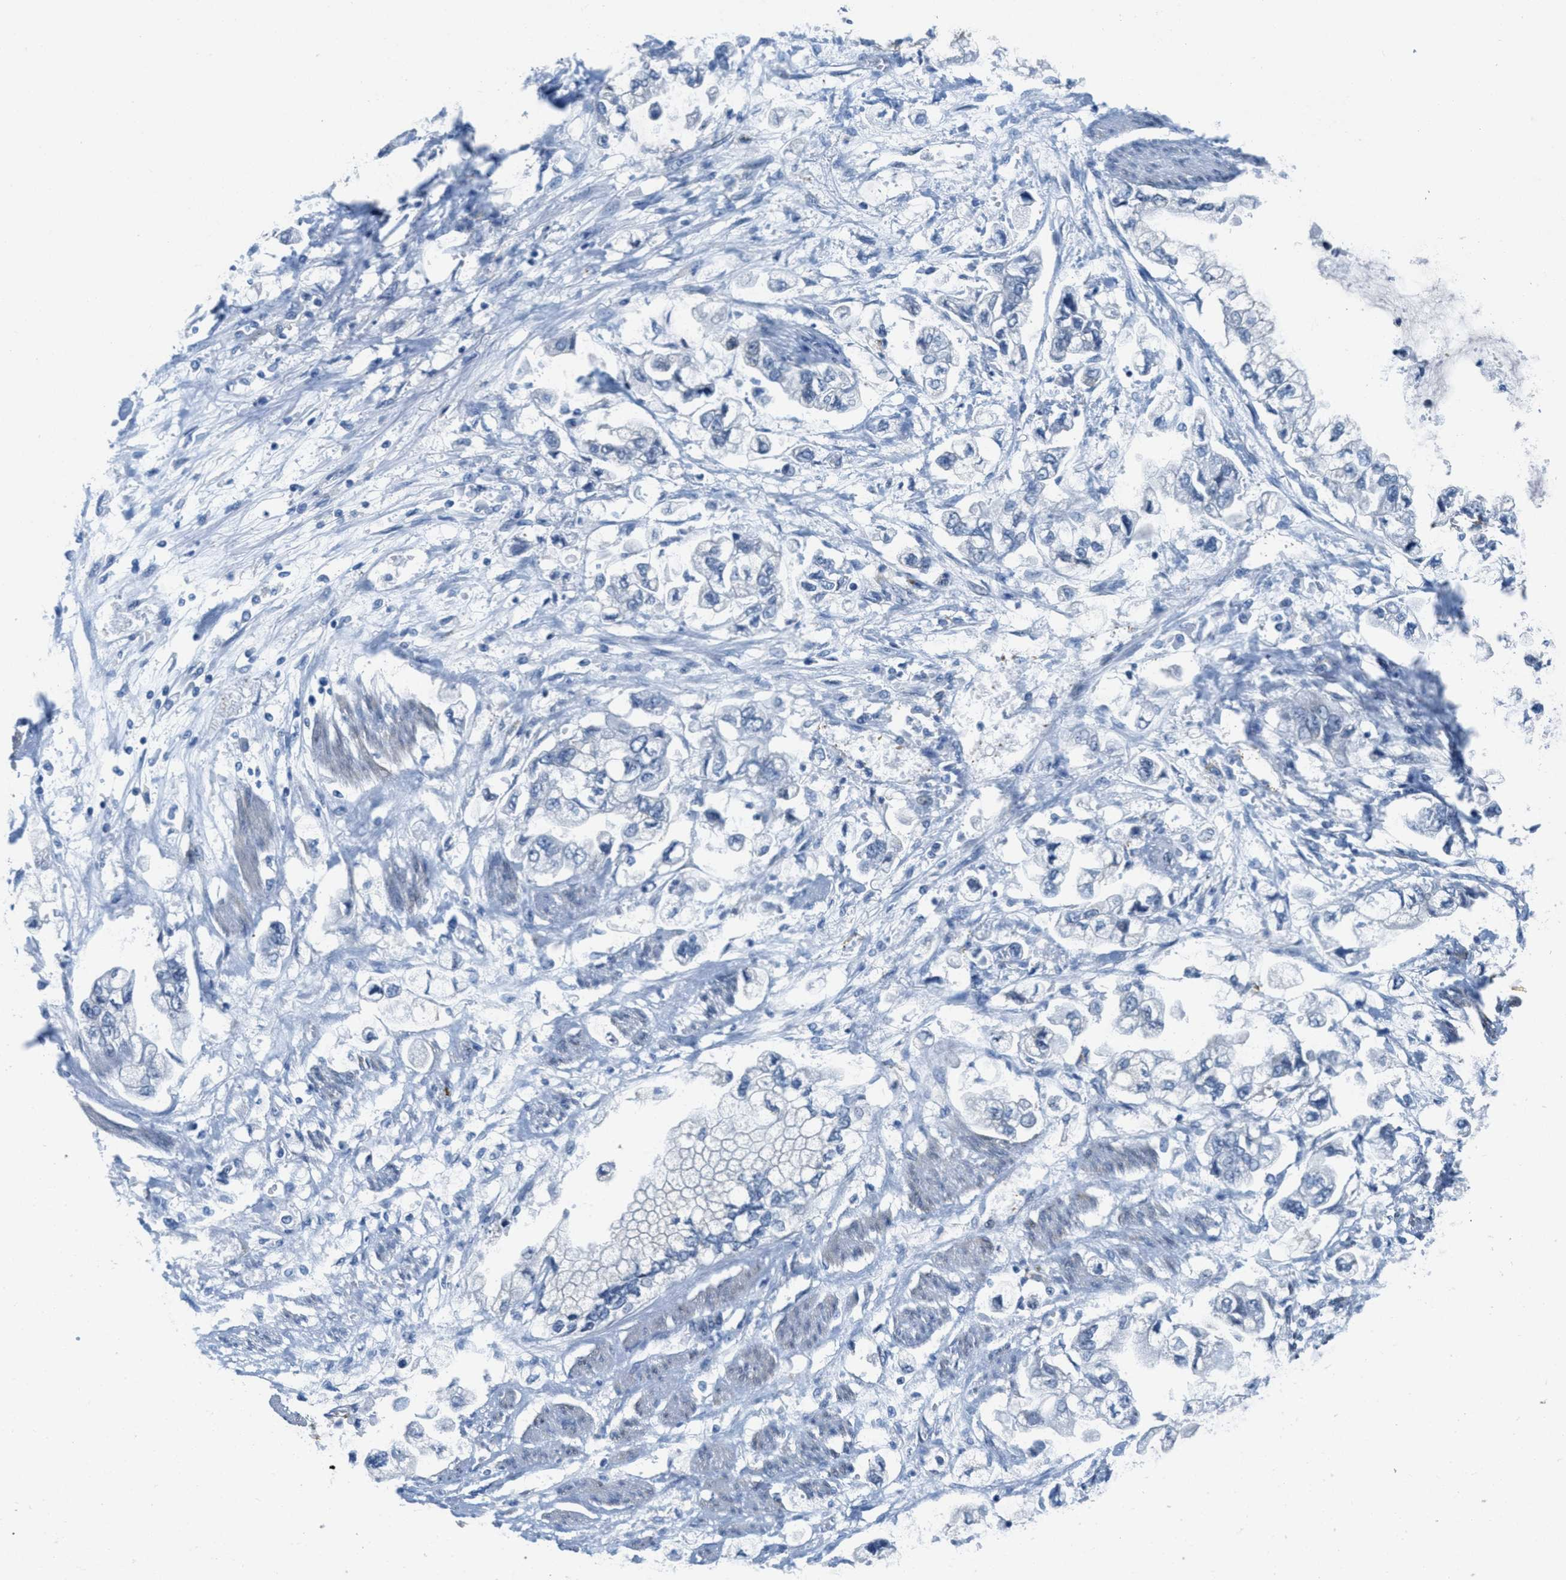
{"staining": {"intensity": "negative", "quantity": "none", "location": "none"}, "tissue": "stomach cancer", "cell_type": "Tumor cells", "image_type": "cancer", "snomed": [{"axis": "morphology", "description": "Normal tissue, NOS"}, {"axis": "morphology", "description": "Adenocarcinoma, NOS"}, {"axis": "topography", "description": "Stomach"}], "caption": "DAB immunohistochemical staining of adenocarcinoma (stomach) reveals no significant positivity in tumor cells. (Immunohistochemistry, brightfield microscopy, high magnification).", "gene": "MAPRE2", "patient": {"sex": "male", "age": 62}}